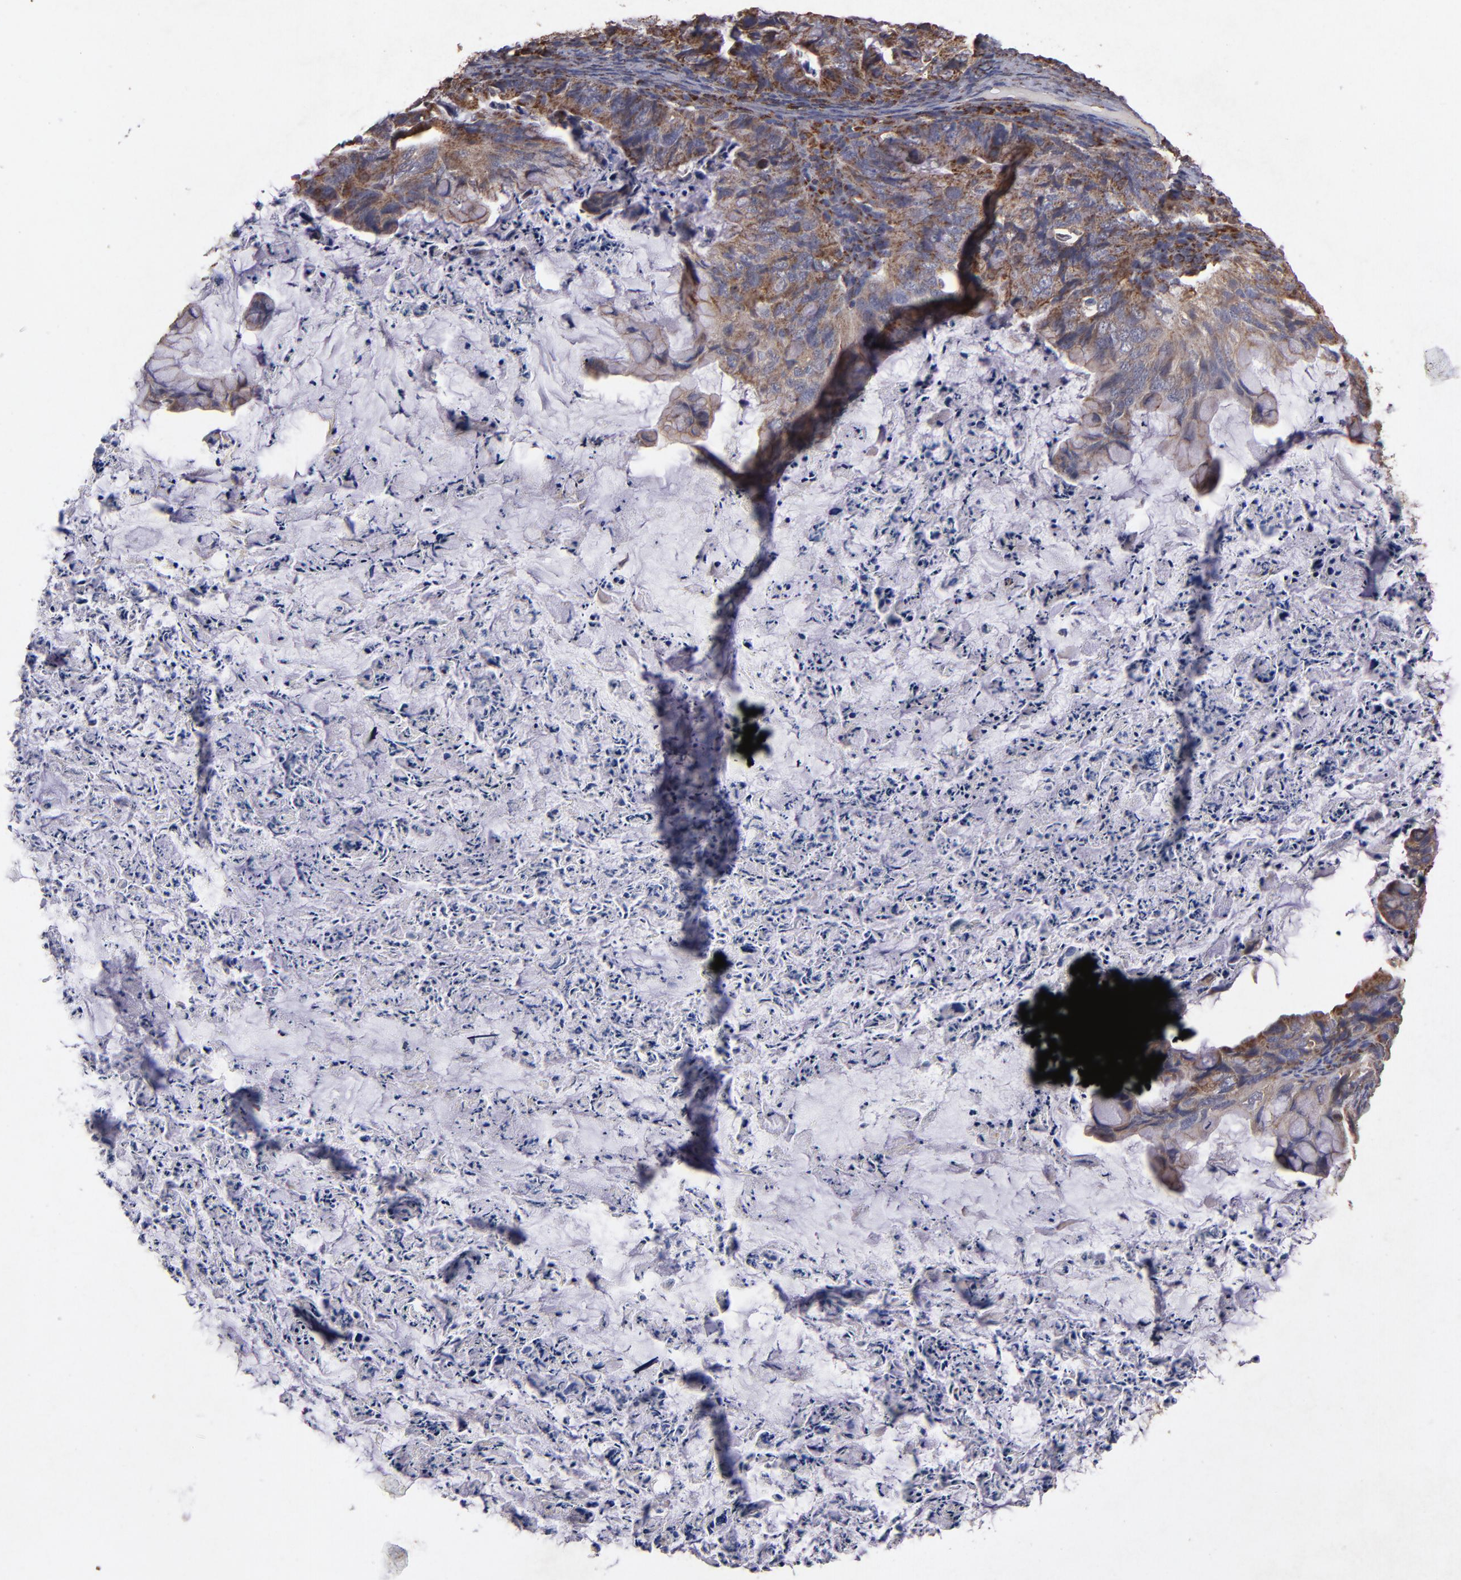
{"staining": {"intensity": "strong", "quantity": ">75%", "location": "cytoplasmic/membranous"}, "tissue": "ovarian cancer", "cell_type": "Tumor cells", "image_type": "cancer", "snomed": [{"axis": "morphology", "description": "Cystadenocarcinoma, mucinous, NOS"}, {"axis": "topography", "description": "Ovary"}], "caption": "Brown immunohistochemical staining in human mucinous cystadenocarcinoma (ovarian) shows strong cytoplasmic/membranous positivity in approximately >75% of tumor cells.", "gene": "TIMM9", "patient": {"sex": "female", "age": 36}}